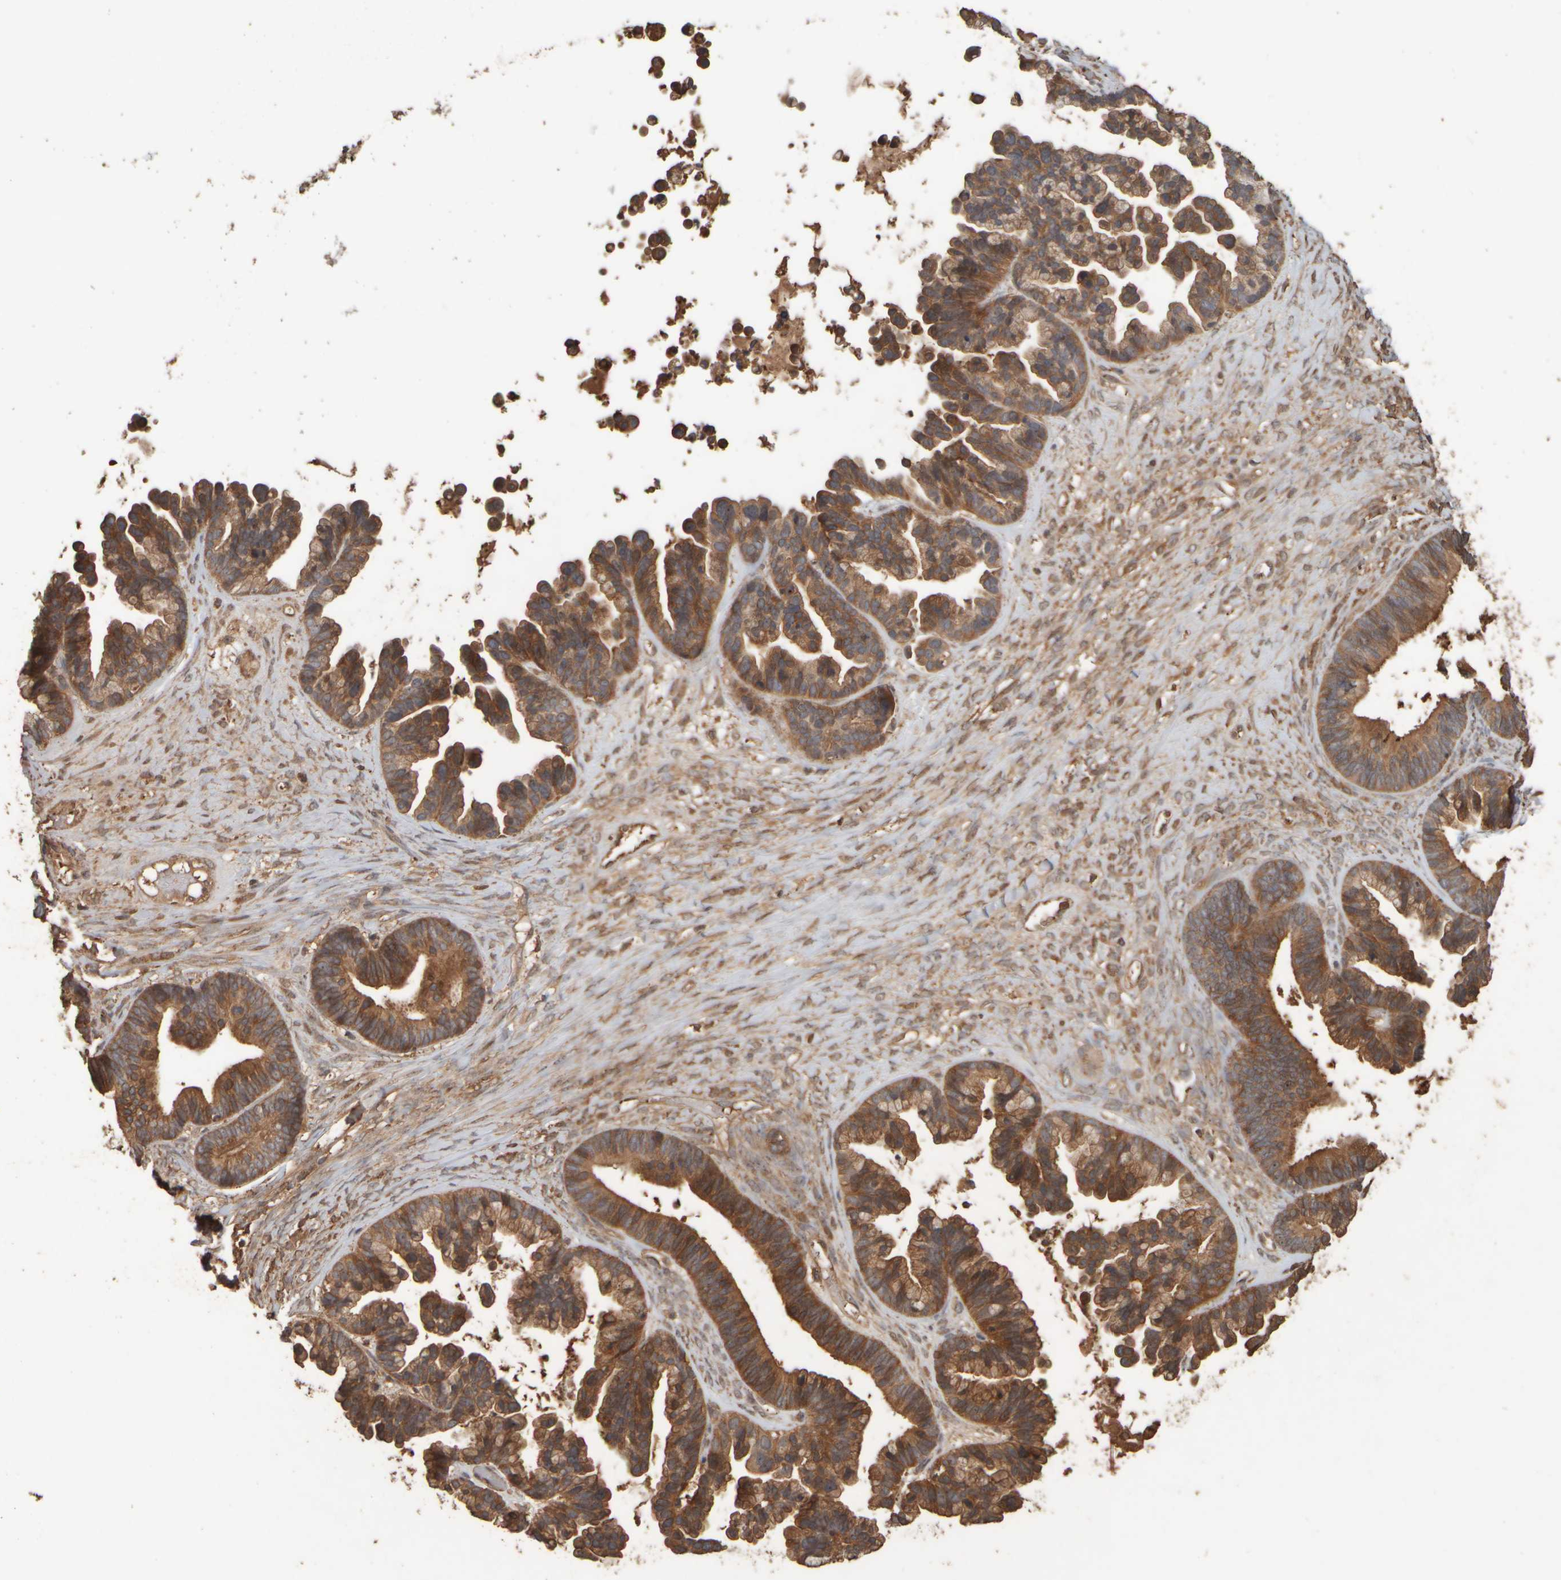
{"staining": {"intensity": "moderate", "quantity": ">75%", "location": "cytoplasmic/membranous,nuclear"}, "tissue": "ovarian cancer", "cell_type": "Tumor cells", "image_type": "cancer", "snomed": [{"axis": "morphology", "description": "Cystadenocarcinoma, serous, NOS"}, {"axis": "topography", "description": "Ovary"}], "caption": "Ovarian serous cystadenocarcinoma was stained to show a protein in brown. There is medium levels of moderate cytoplasmic/membranous and nuclear staining in about >75% of tumor cells. (DAB (3,3'-diaminobenzidine) = brown stain, brightfield microscopy at high magnification).", "gene": "SPHK1", "patient": {"sex": "female", "age": 56}}